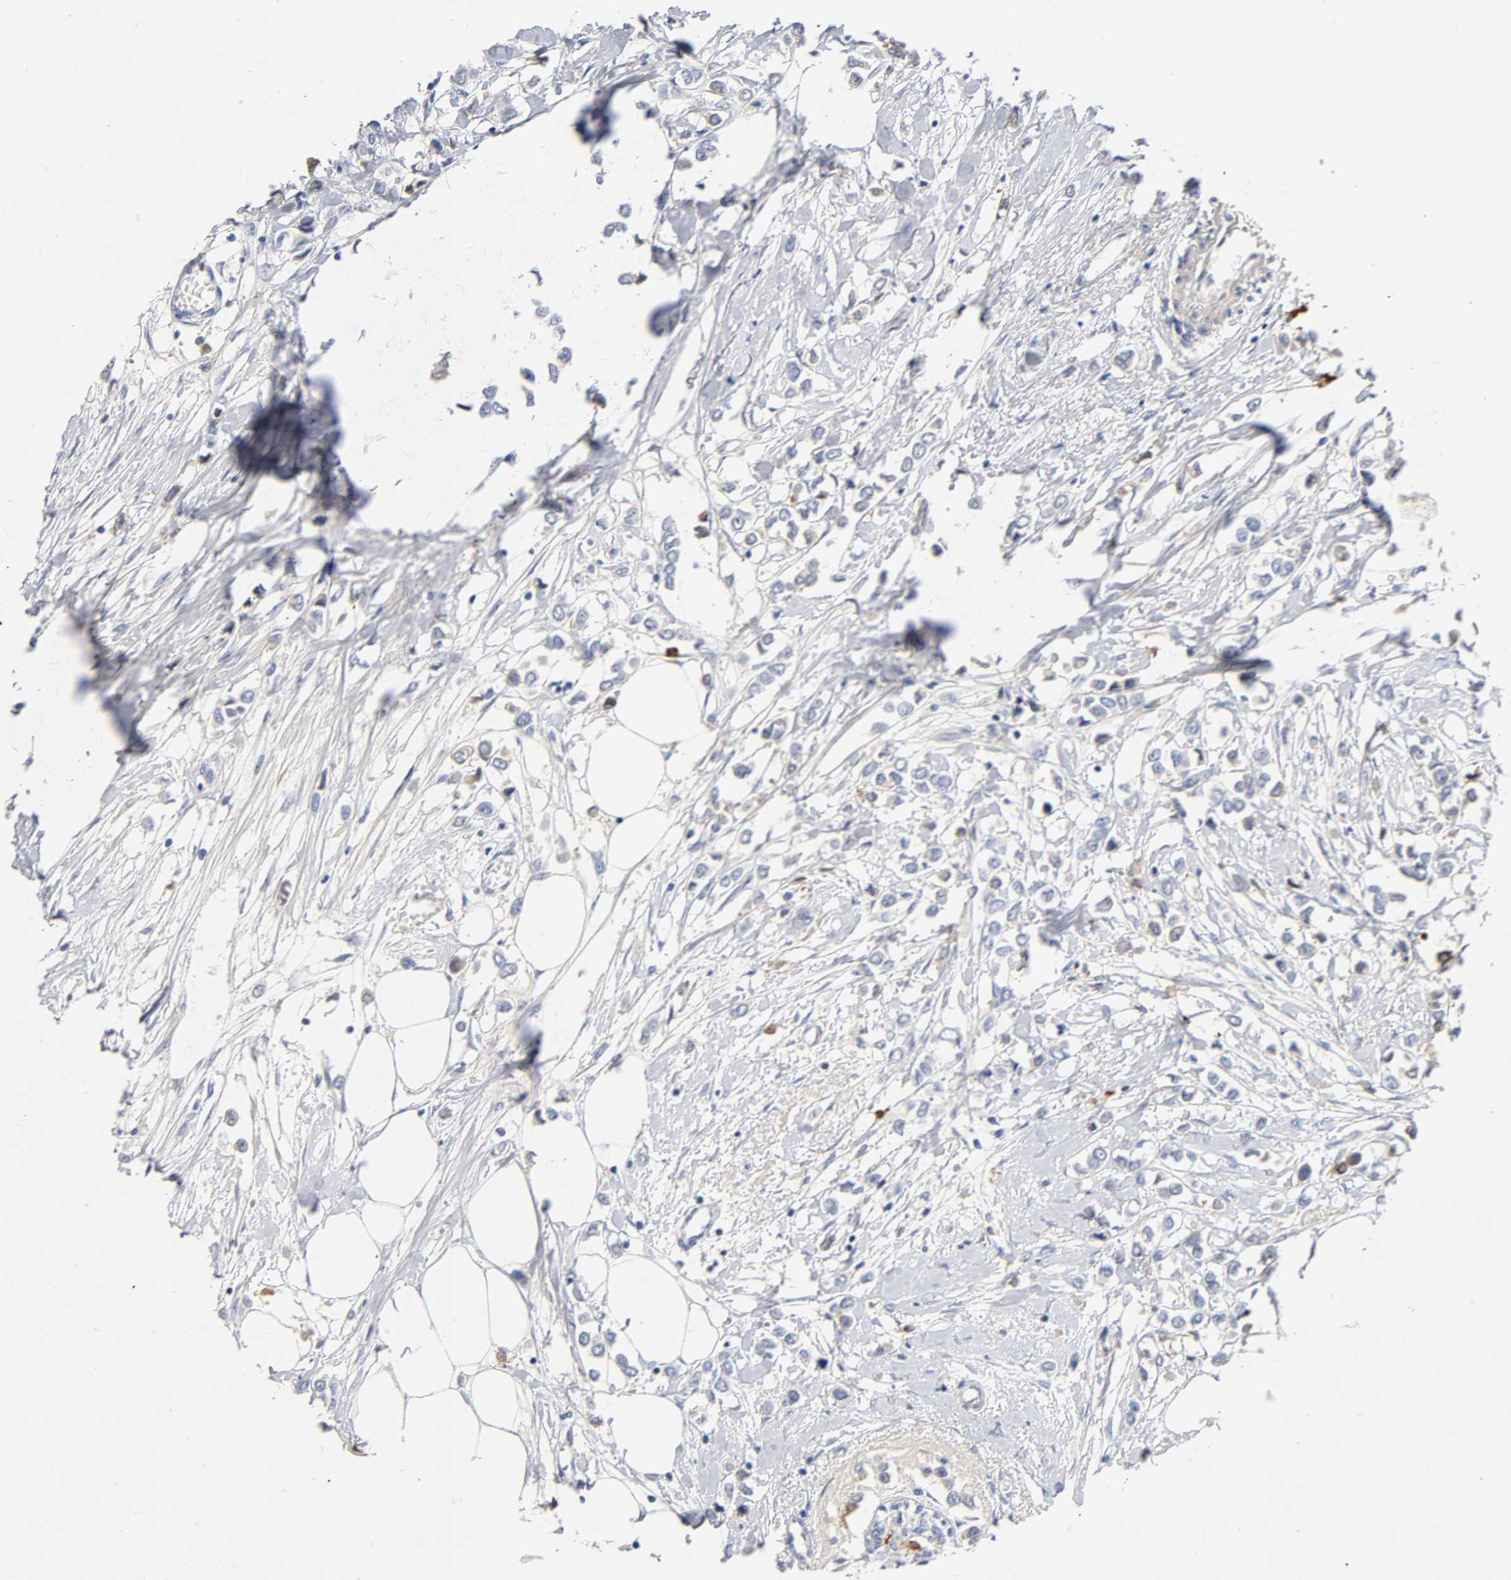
{"staining": {"intensity": "moderate", "quantity": "<25%", "location": "cytoplasmic/membranous"}, "tissue": "breast cancer", "cell_type": "Tumor cells", "image_type": "cancer", "snomed": [{"axis": "morphology", "description": "Lobular carcinoma"}, {"axis": "topography", "description": "Breast"}], "caption": "Human lobular carcinoma (breast) stained with a protein marker exhibits moderate staining in tumor cells.", "gene": "TNC", "patient": {"sex": "female", "age": 51}}